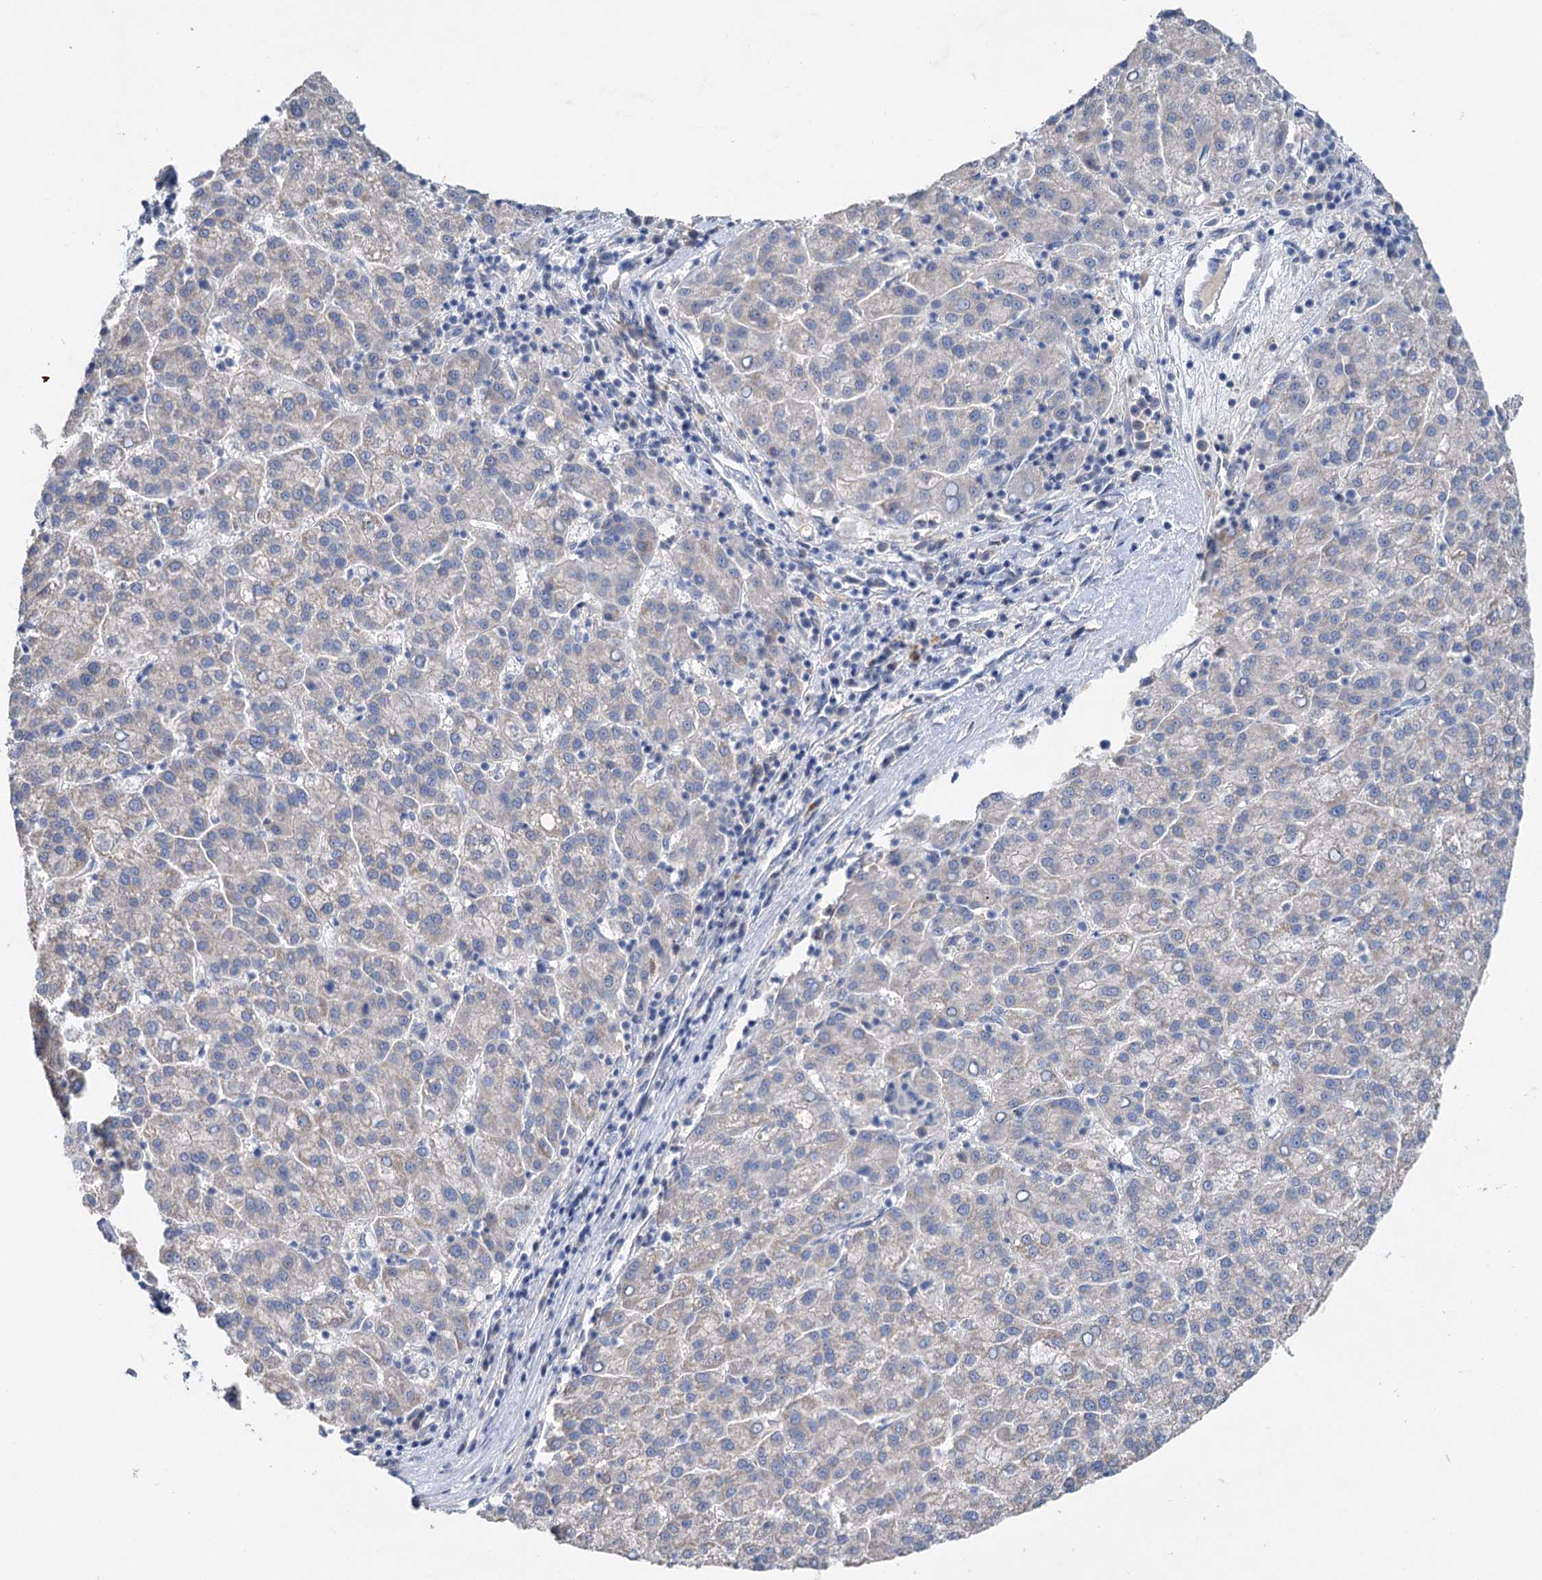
{"staining": {"intensity": "negative", "quantity": "none", "location": "none"}, "tissue": "liver cancer", "cell_type": "Tumor cells", "image_type": "cancer", "snomed": [{"axis": "morphology", "description": "Carcinoma, Hepatocellular, NOS"}, {"axis": "topography", "description": "Liver"}], "caption": "Human liver hepatocellular carcinoma stained for a protein using immunohistochemistry (IHC) displays no expression in tumor cells.", "gene": "ATP4A", "patient": {"sex": "female", "age": 58}}